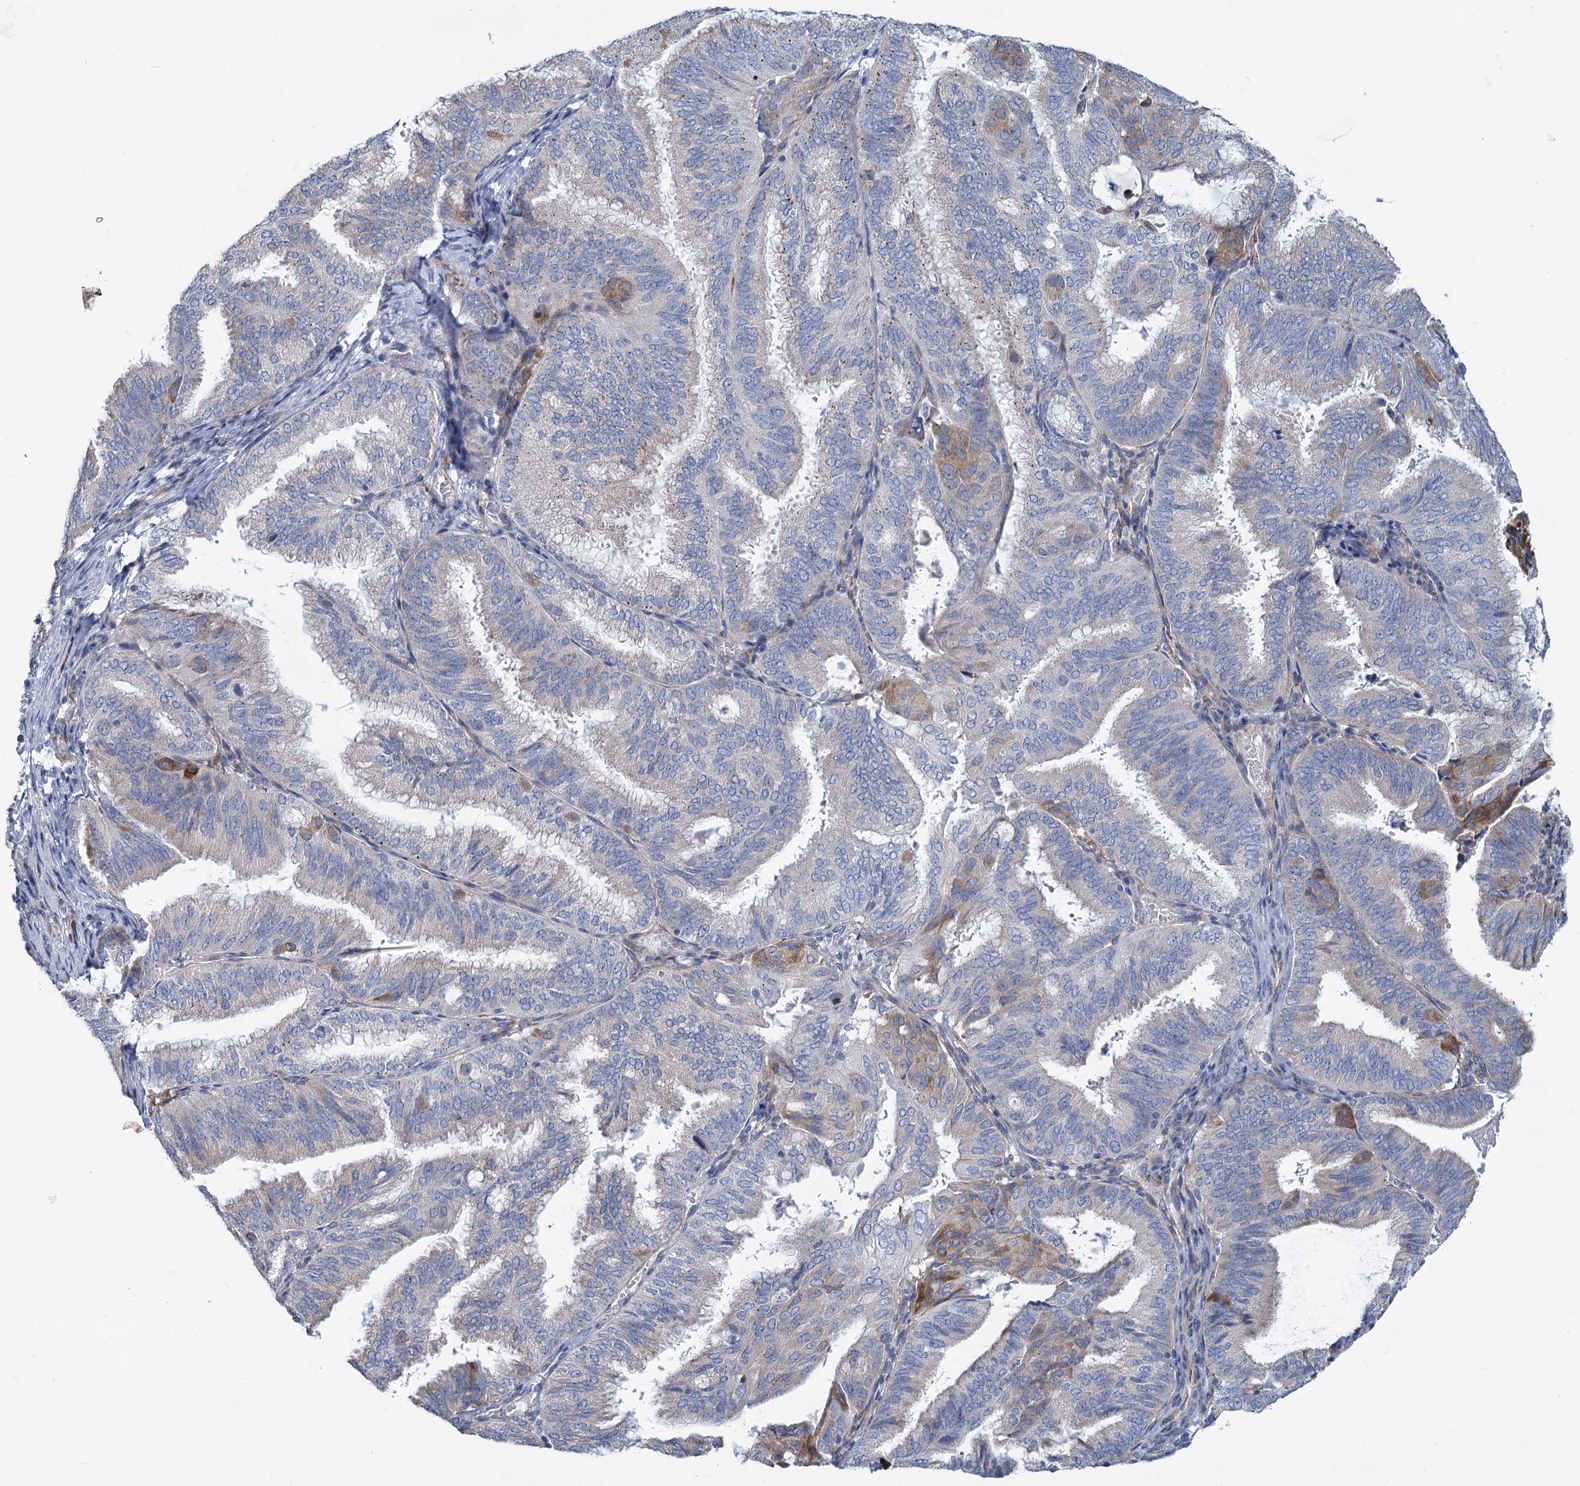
{"staining": {"intensity": "moderate", "quantity": "<25%", "location": "cytoplasmic/membranous"}, "tissue": "endometrial cancer", "cell_type": "Tumor cells", "image_type": "cancer", "snomed": [{"axis": "morphology", "description": "Adenocarcinoma, NOS"}, {"axis": "topography", "description": "Endometrium"}], "caption": "Human endometrial cancer (adenocarcinoma) stained with a protein marker displays moderate staining in tumor cells.", "gene": "PRSS35", "patient": {"sex": "female", "age": 49}}